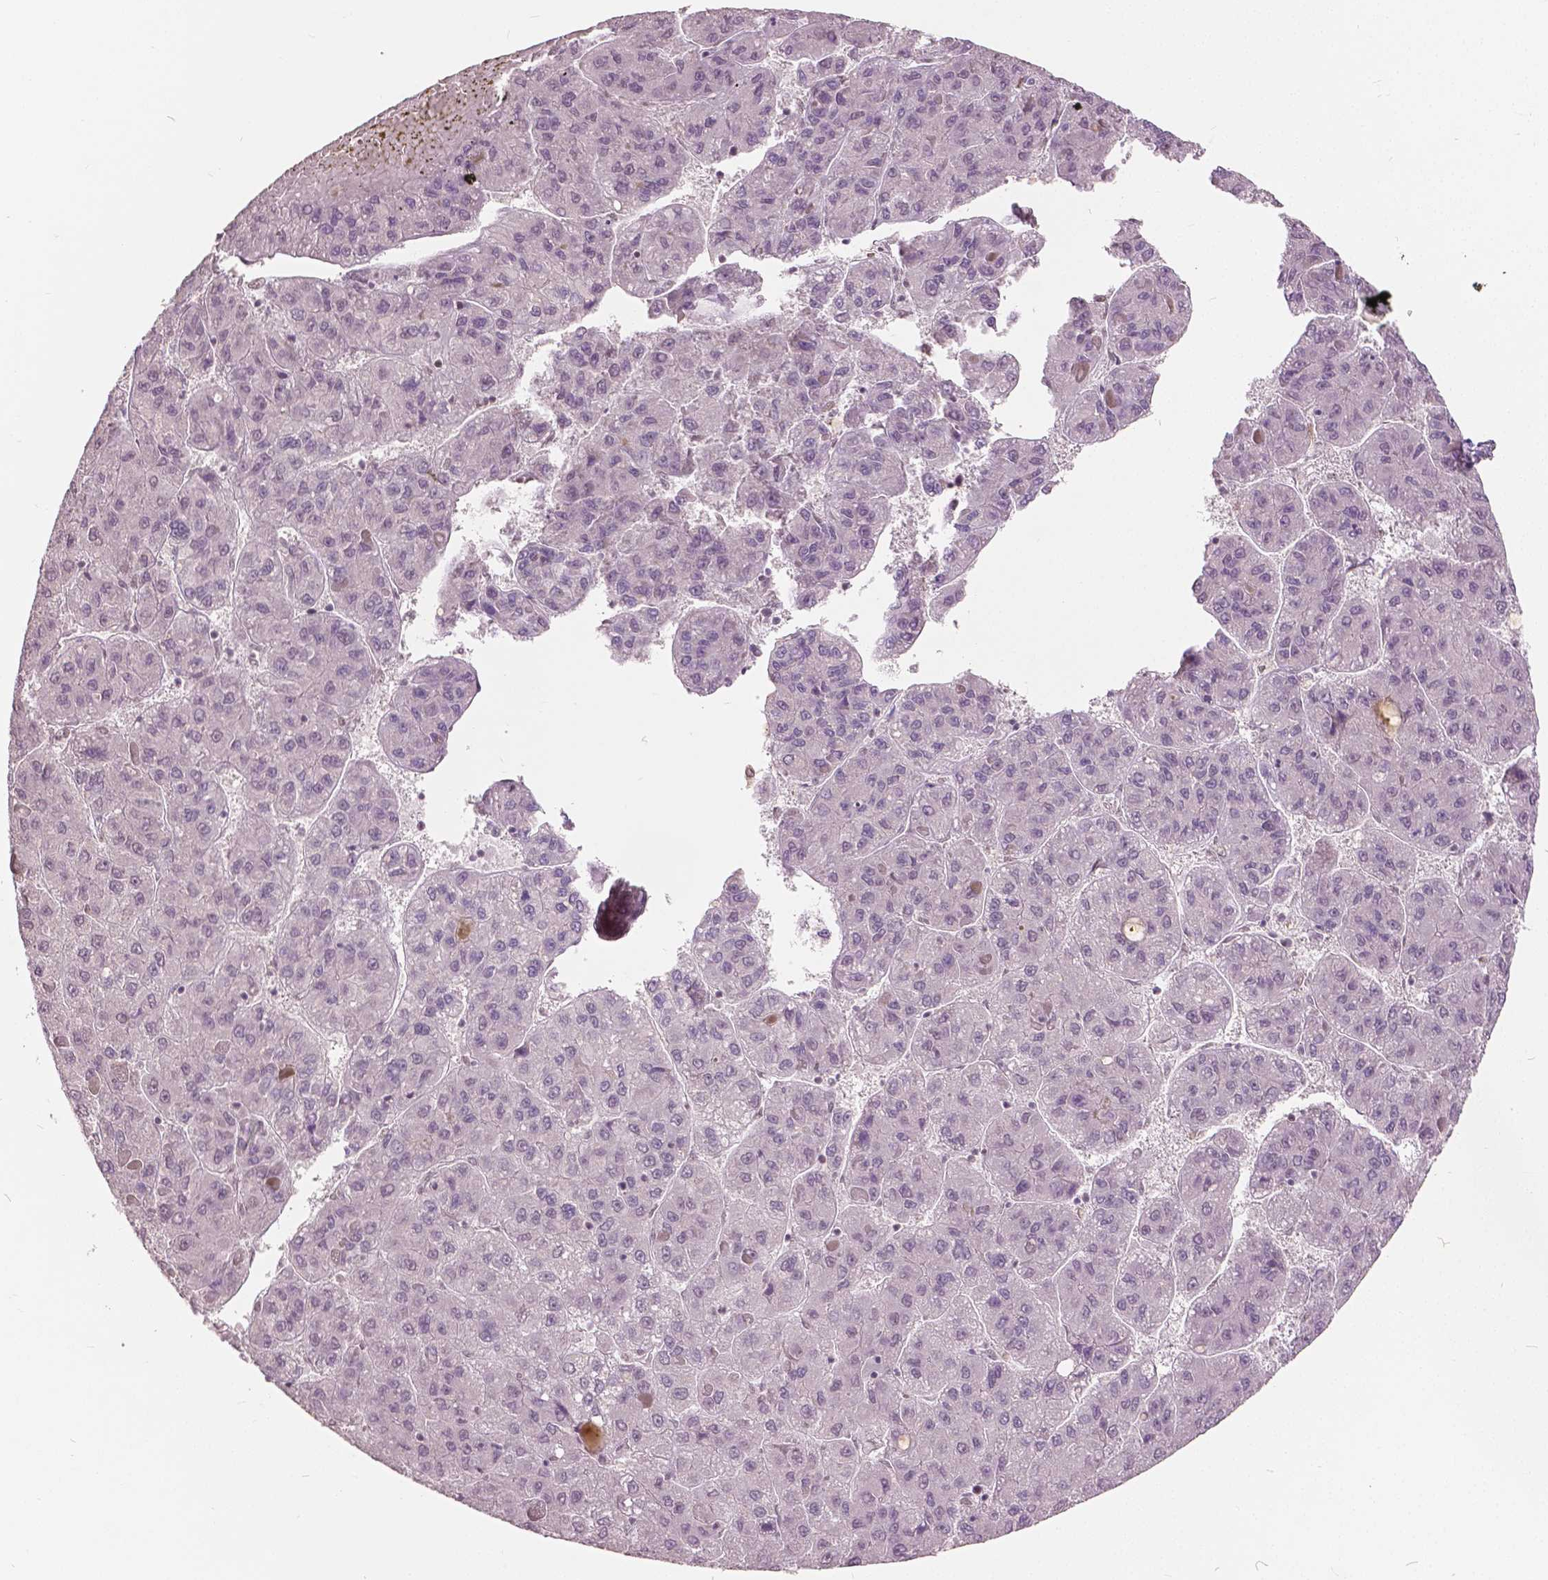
{"staining": {"intensity": "weak", "quantity": "<25%", "location": "nuclear"}, "tissue": "liver cancer", "cell_type": "Tumor cells", "image_type": "cancer", "snomed": [{"axis": "morphology", "description": "Carcinoma, Hepatocellular, NOS"}, {"axis": "topography", "description": "Liver"}], "caption": "The immunohistochemistry (IHC) photomicrograph has no significant staining in tumor cells of liver cancer tissue.", "gene": "HOXA10", "patient": {"sex": "female", "age": 82}}